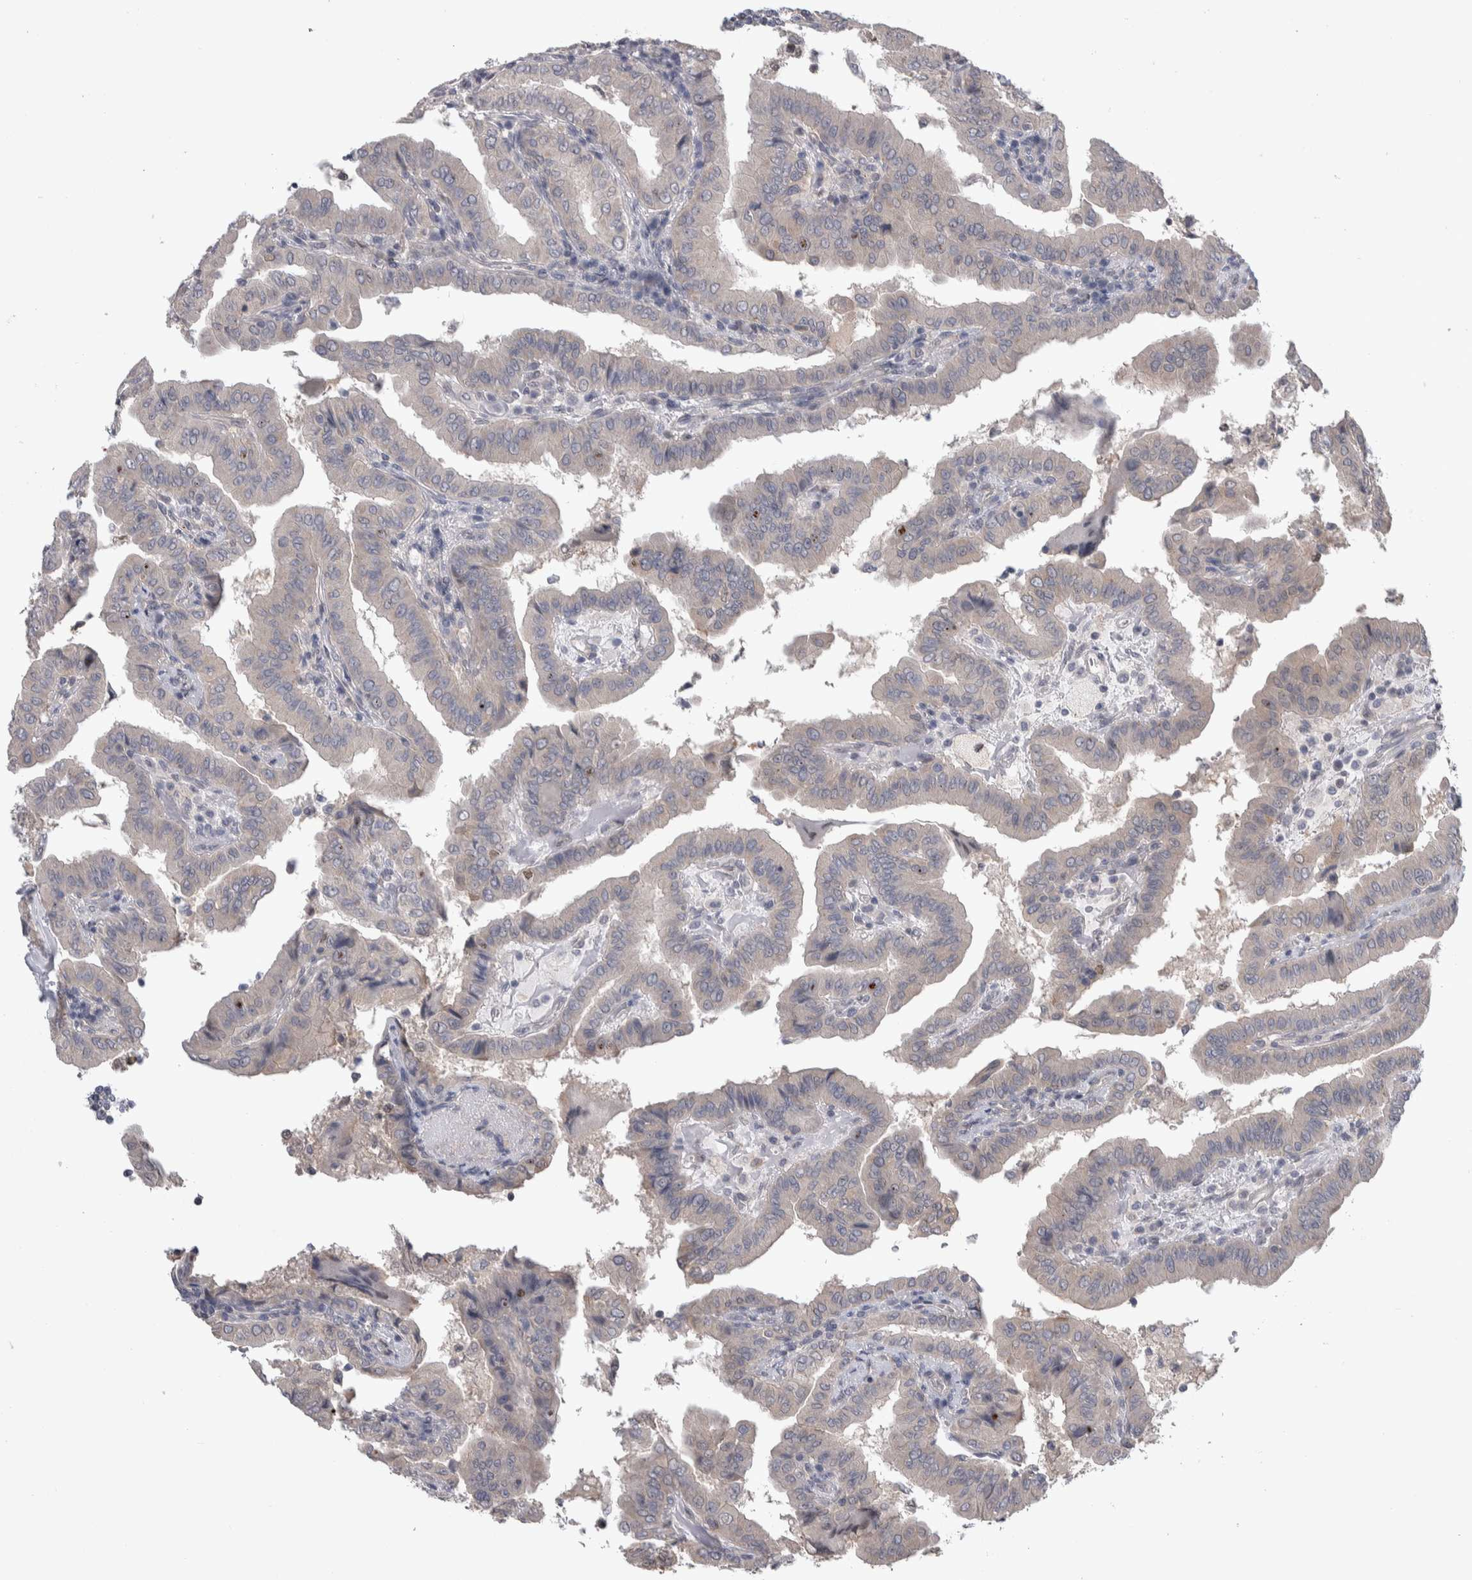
{"staining": {"intensity": "negative", "quantity": "none", "location": "none"}, "tissue": "thyroid cancer", "cell_type": "Tumor cells", "image_type": "cancer", "snomed": [{"axis": "morphology", "description": "Papillary adenocarcinoma, NOS"}, {"axis": "topography", "description": "Thyroid gland"}], "caption": "High magnification brightfield microscopy of papillary adenocarcinoma (thyroid) stained with DAB (brown) and counterstained with hematoxylin (blue): tumor cells show no significant positivity.", "gene": "TAX1BP1", "patient": {"sex": "male", "age": 33}}